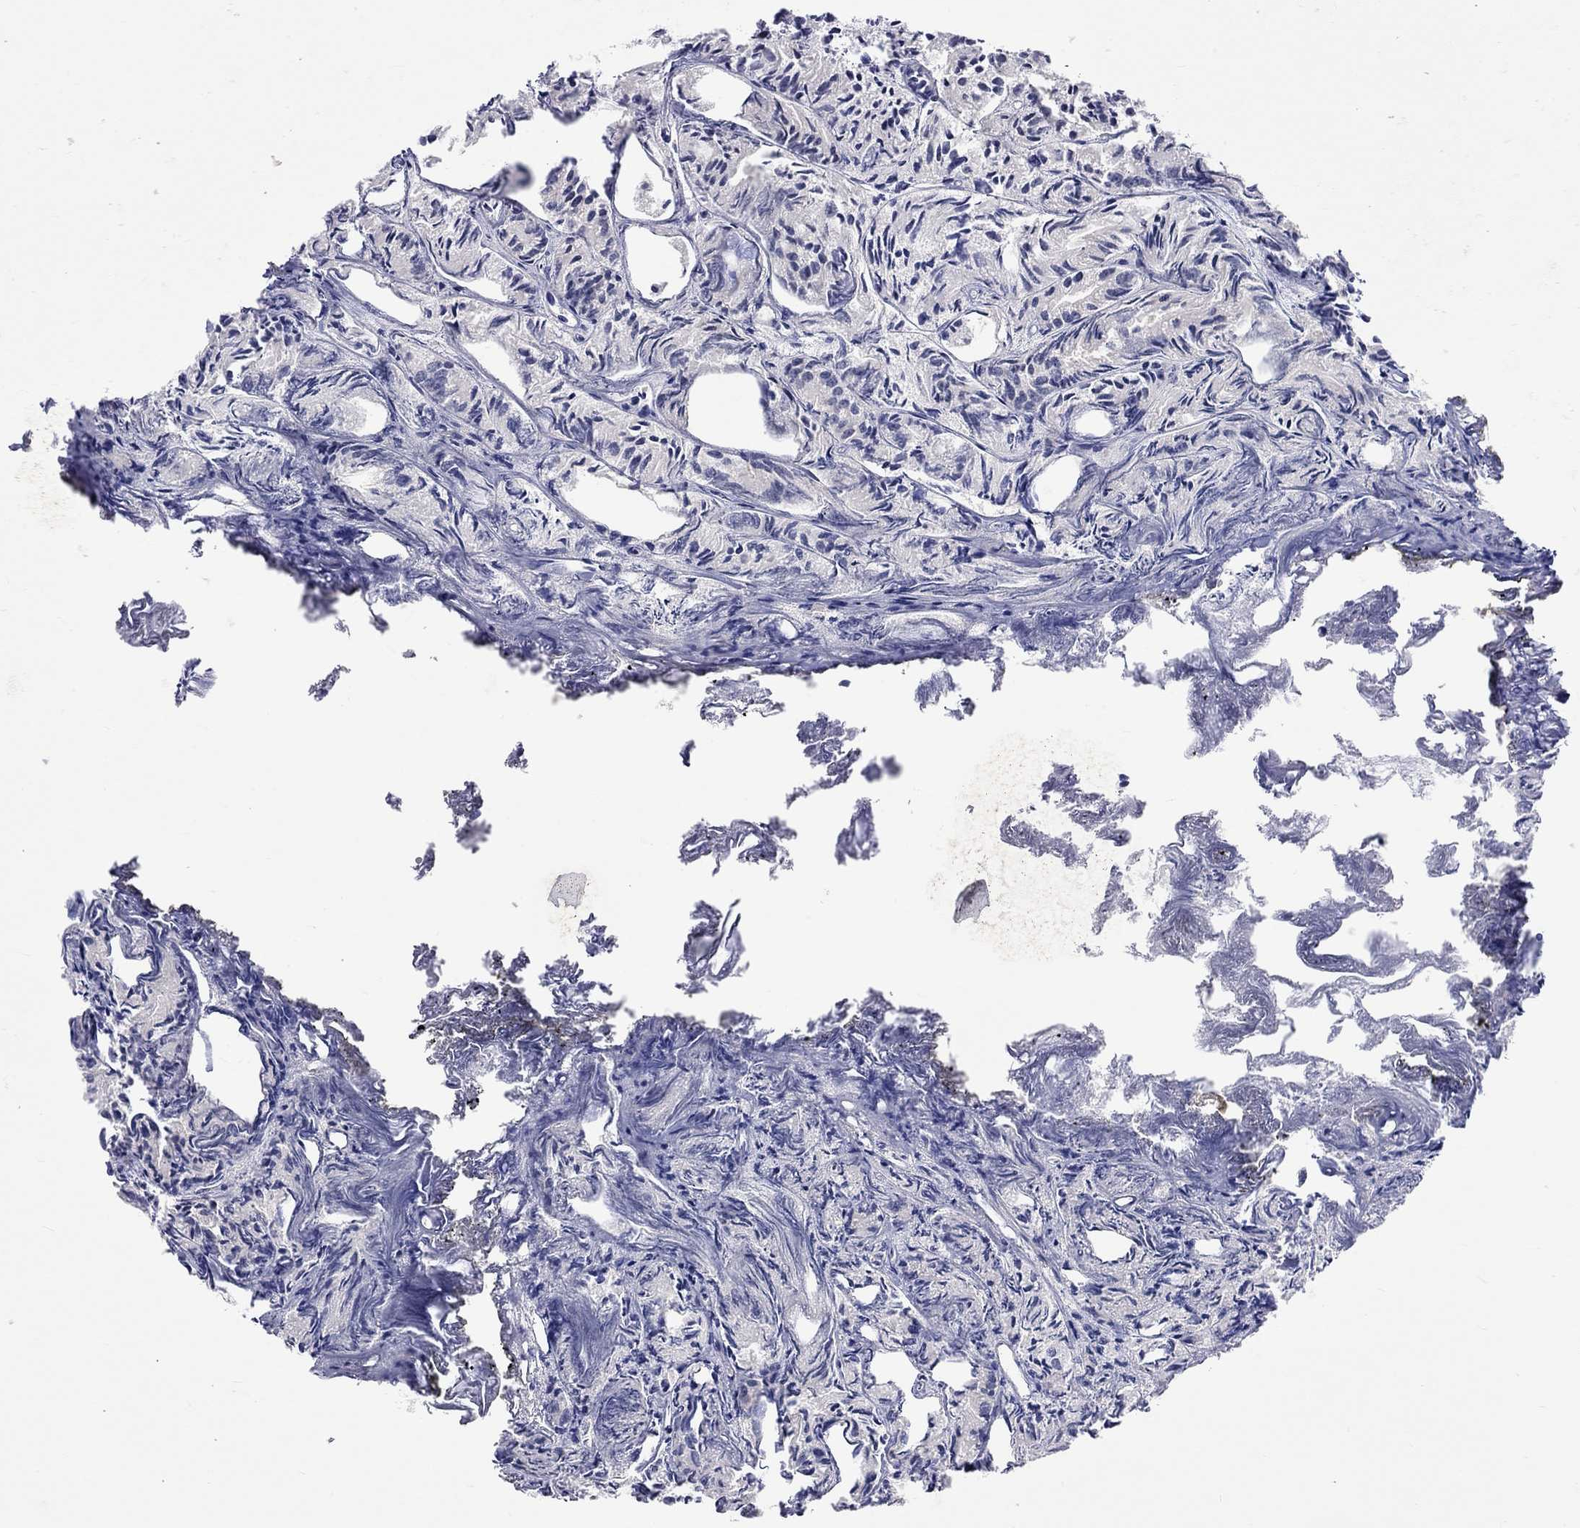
{"staining": {"intensity": "weak", "quantity": "25%-75%", "location": "cytoplasmic/membranous"}, "tissue": "prostate cancer", "cell_type": "Tumor cells", "image_type": "cancer", "snomed": [{"axis": "morphology", "description": "Adenocarcinoma, Medium grade"}, {"axis": "topography", "description": "Prostate"}], "caption": "Tumor cells reveal low levels of weak cytoplasmic/membranous staining in approximately 25%-75% of cells in human medium-grade adenocarcinoma (prostate). The protein of interest is shown in brown color, while the nuclei are stained blue.", "gene": "CERS1", "patient": {"sex": "male", "age": 74}}